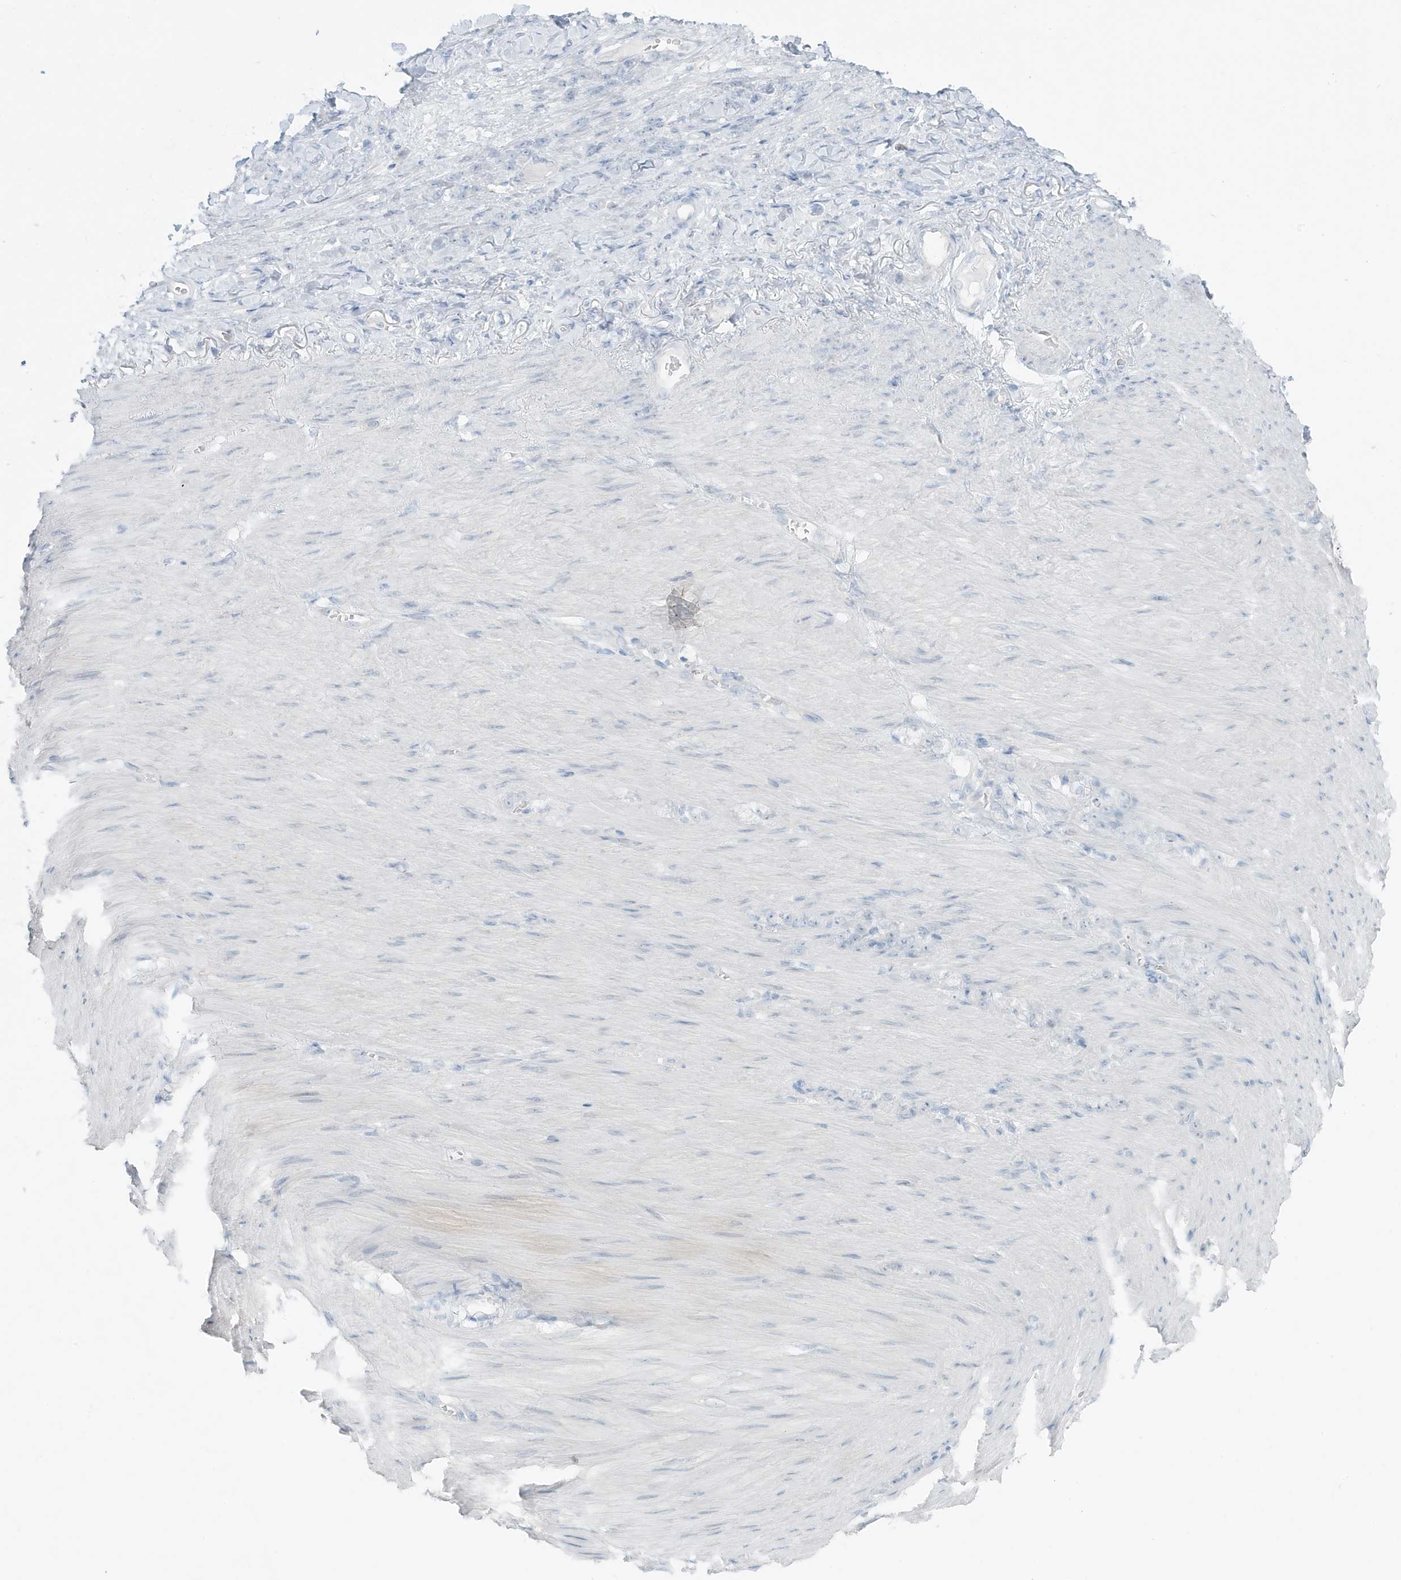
{"staining": {"intensity": "negative", "quantity": "none", "location": "none"}, "tissue": "stomach cancer", "cell_type": "Tumor cells", "image_type": "cancer", "snomed": [{"axis": "morphology", "description": "Normal tissue, NOS"}, {"axis": "morphology", "description": "Adenocarcinoma, NOS"}, {"axis": "topography", "description": "Stomach"}], "caption": "Immunohistochemical staining of stomach adenocarcinoma shows no significant staining in tumor cells.", "gene": "ZFP64", "patient": {"sex": "male", "age": 82}}